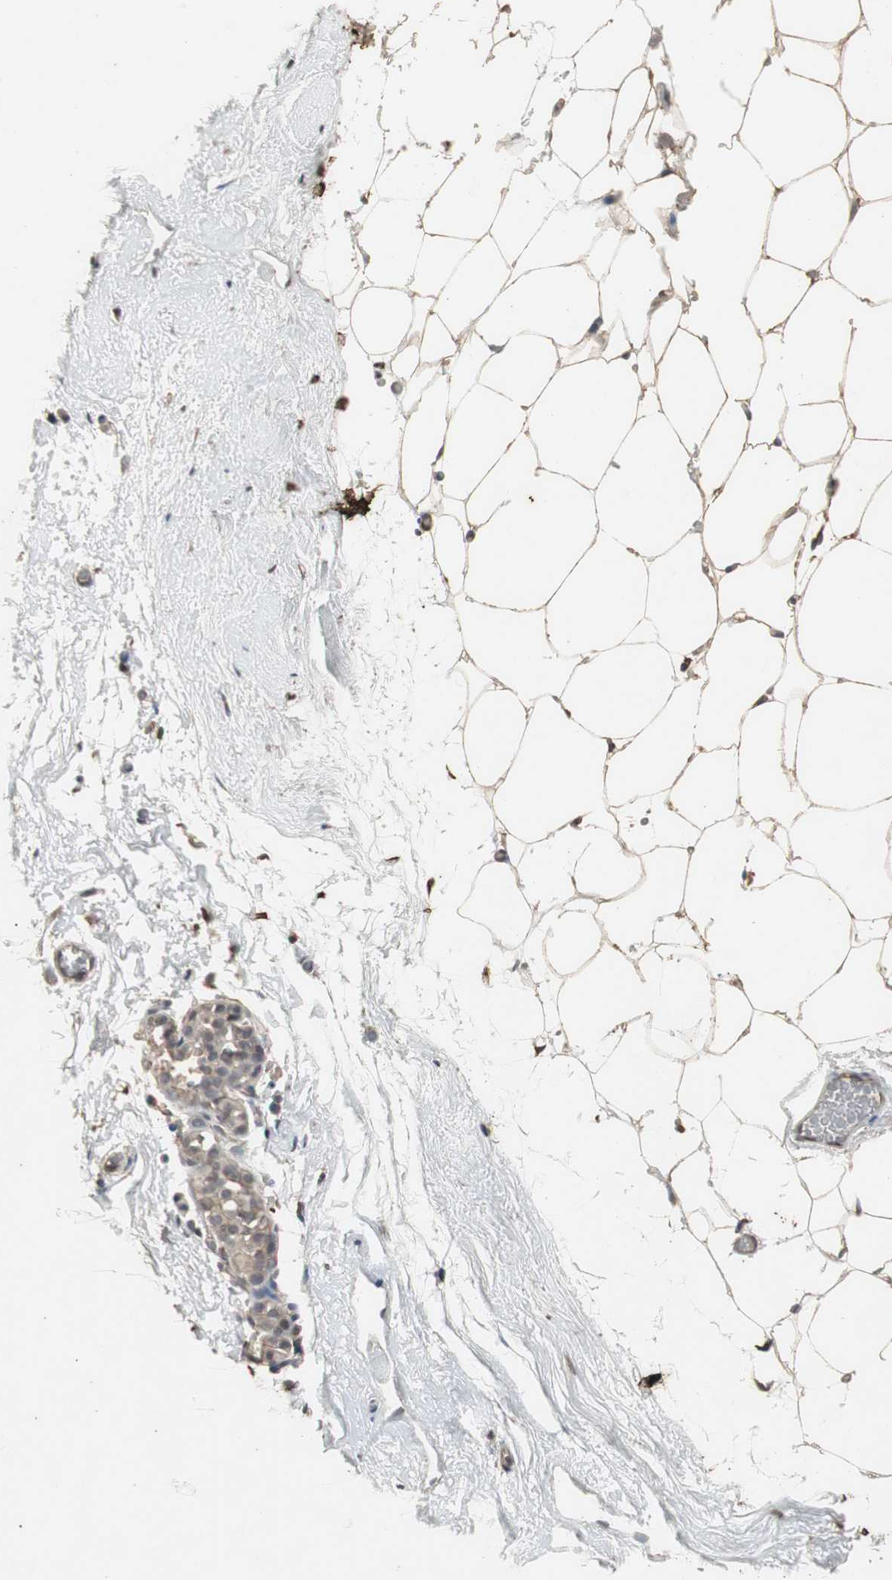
{"staining": {"intensity": "moderate", "quantity": ">75%", "location": "cytoplasmic/membranous"}, "tissue": "breast", "cell_type": "Adipocytes", "image_type": "normal", "snomed": [{"axis": "morphology", "description": "Normal tissue, NOS"}, {"axis": "topography", "description": "Breast"}], "caption": "Immunohistochemistry (IHC) histopathology image of benign breast stained for a protein (brown), which shows medium levels of moderate cytoplasmic/membranous staining in about >75% of adipocytes.", "gene": "ATP2B2", "patient": {"sex": "female", "age": 75}}